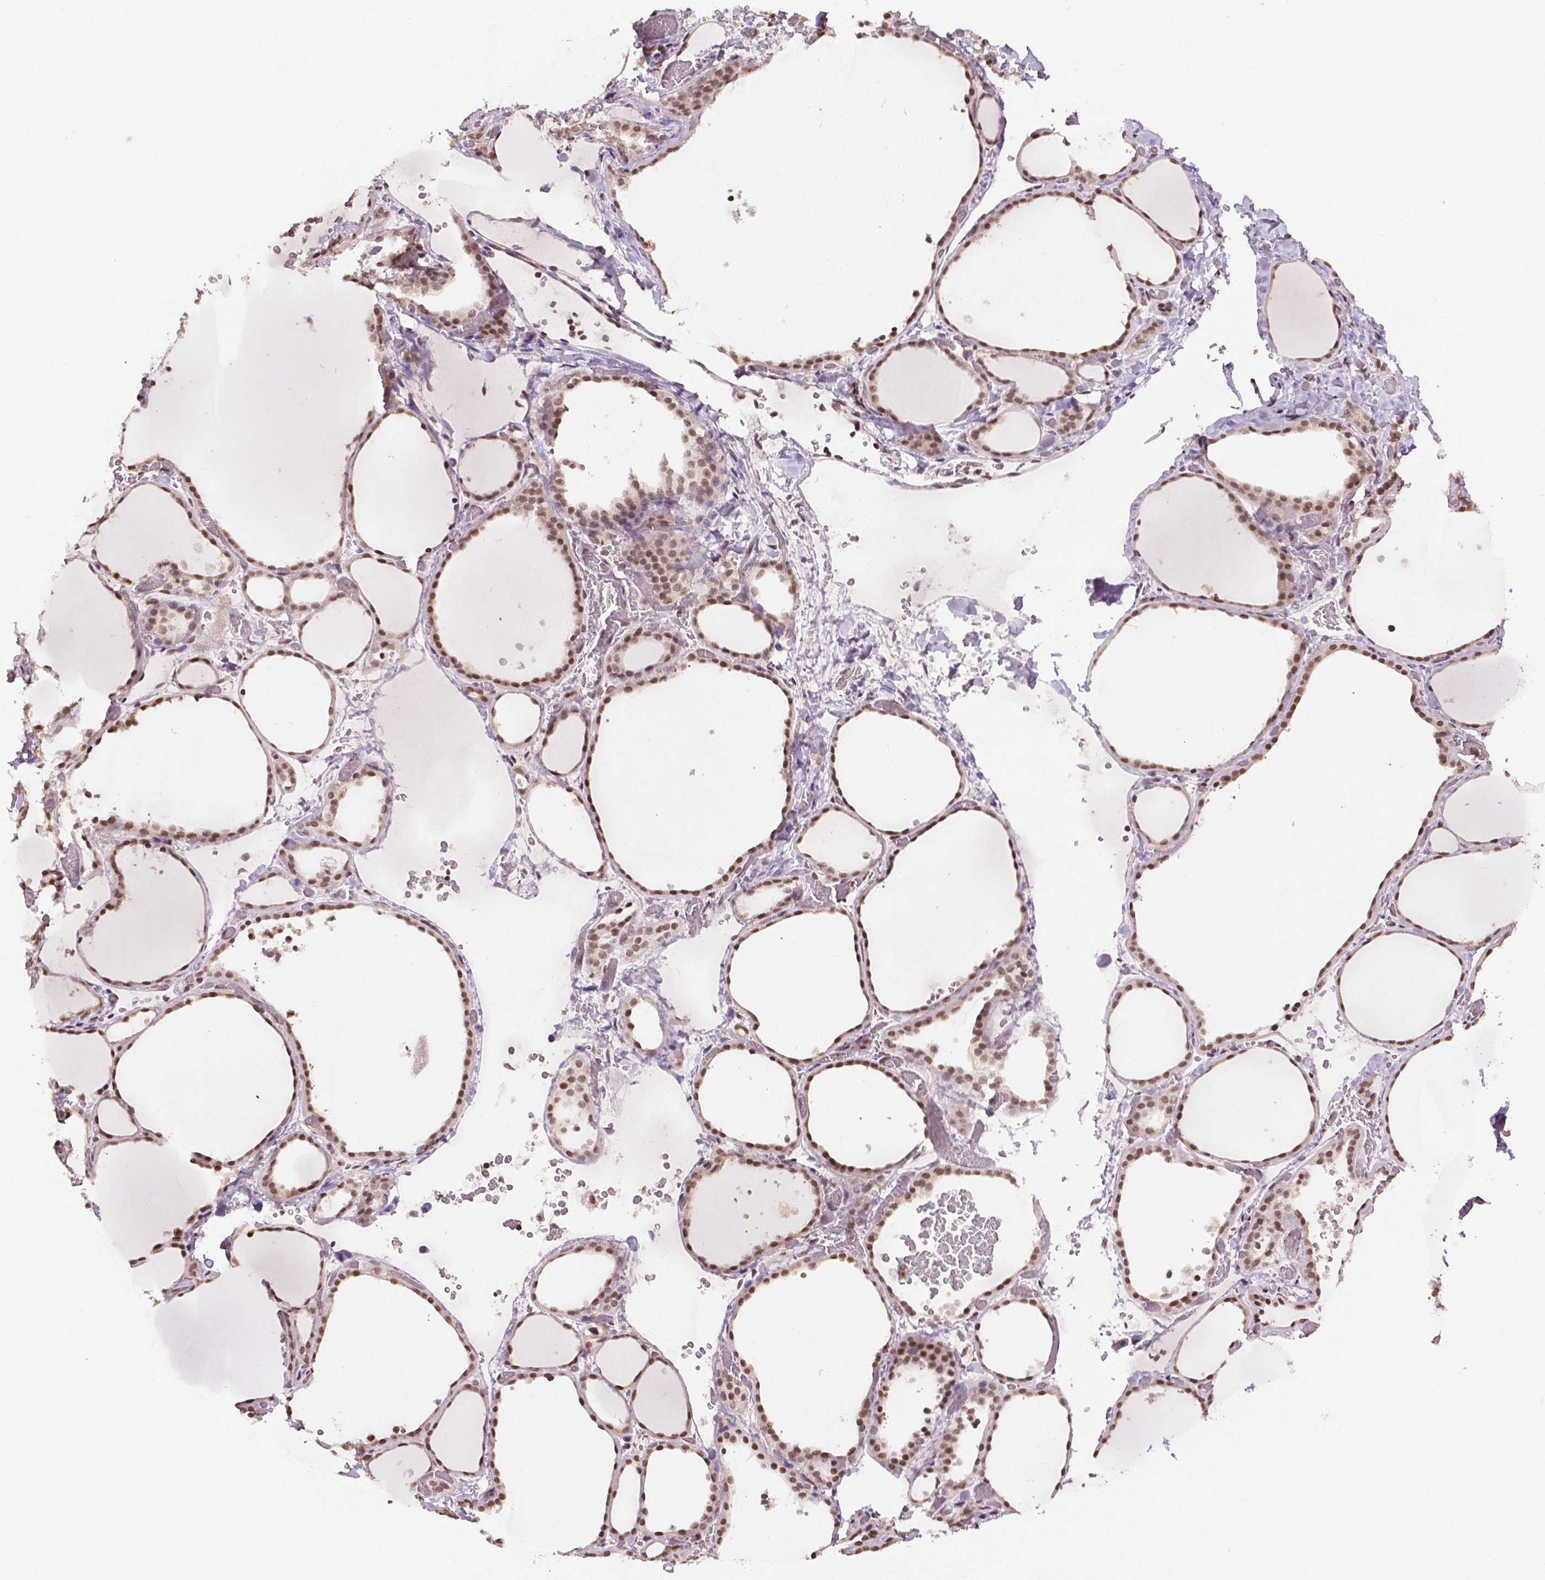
{"staining": {"intensity": "moderate", "quantity": ">75%", "location": "nuclear"}, "tissue": "thyroid gland", "cell_type": "Glandular cells", "image_type": "normal", "snomed": [{"axis": "morphology", "description": "Normal tissue, NOS"}, {"axis": "topography", "description": "Thyroid gland"}], "caption": "Protein analysis of unremarkable thyroid gland displays moderate nuclear staining in about >75% of glandular cells. (DAB (3,3'-diaminobenzidine) IHC, brown staining for protein, blue staining for nuclei).", "gene": "DEK", "patient": {"sex": "female", "age": 36}}